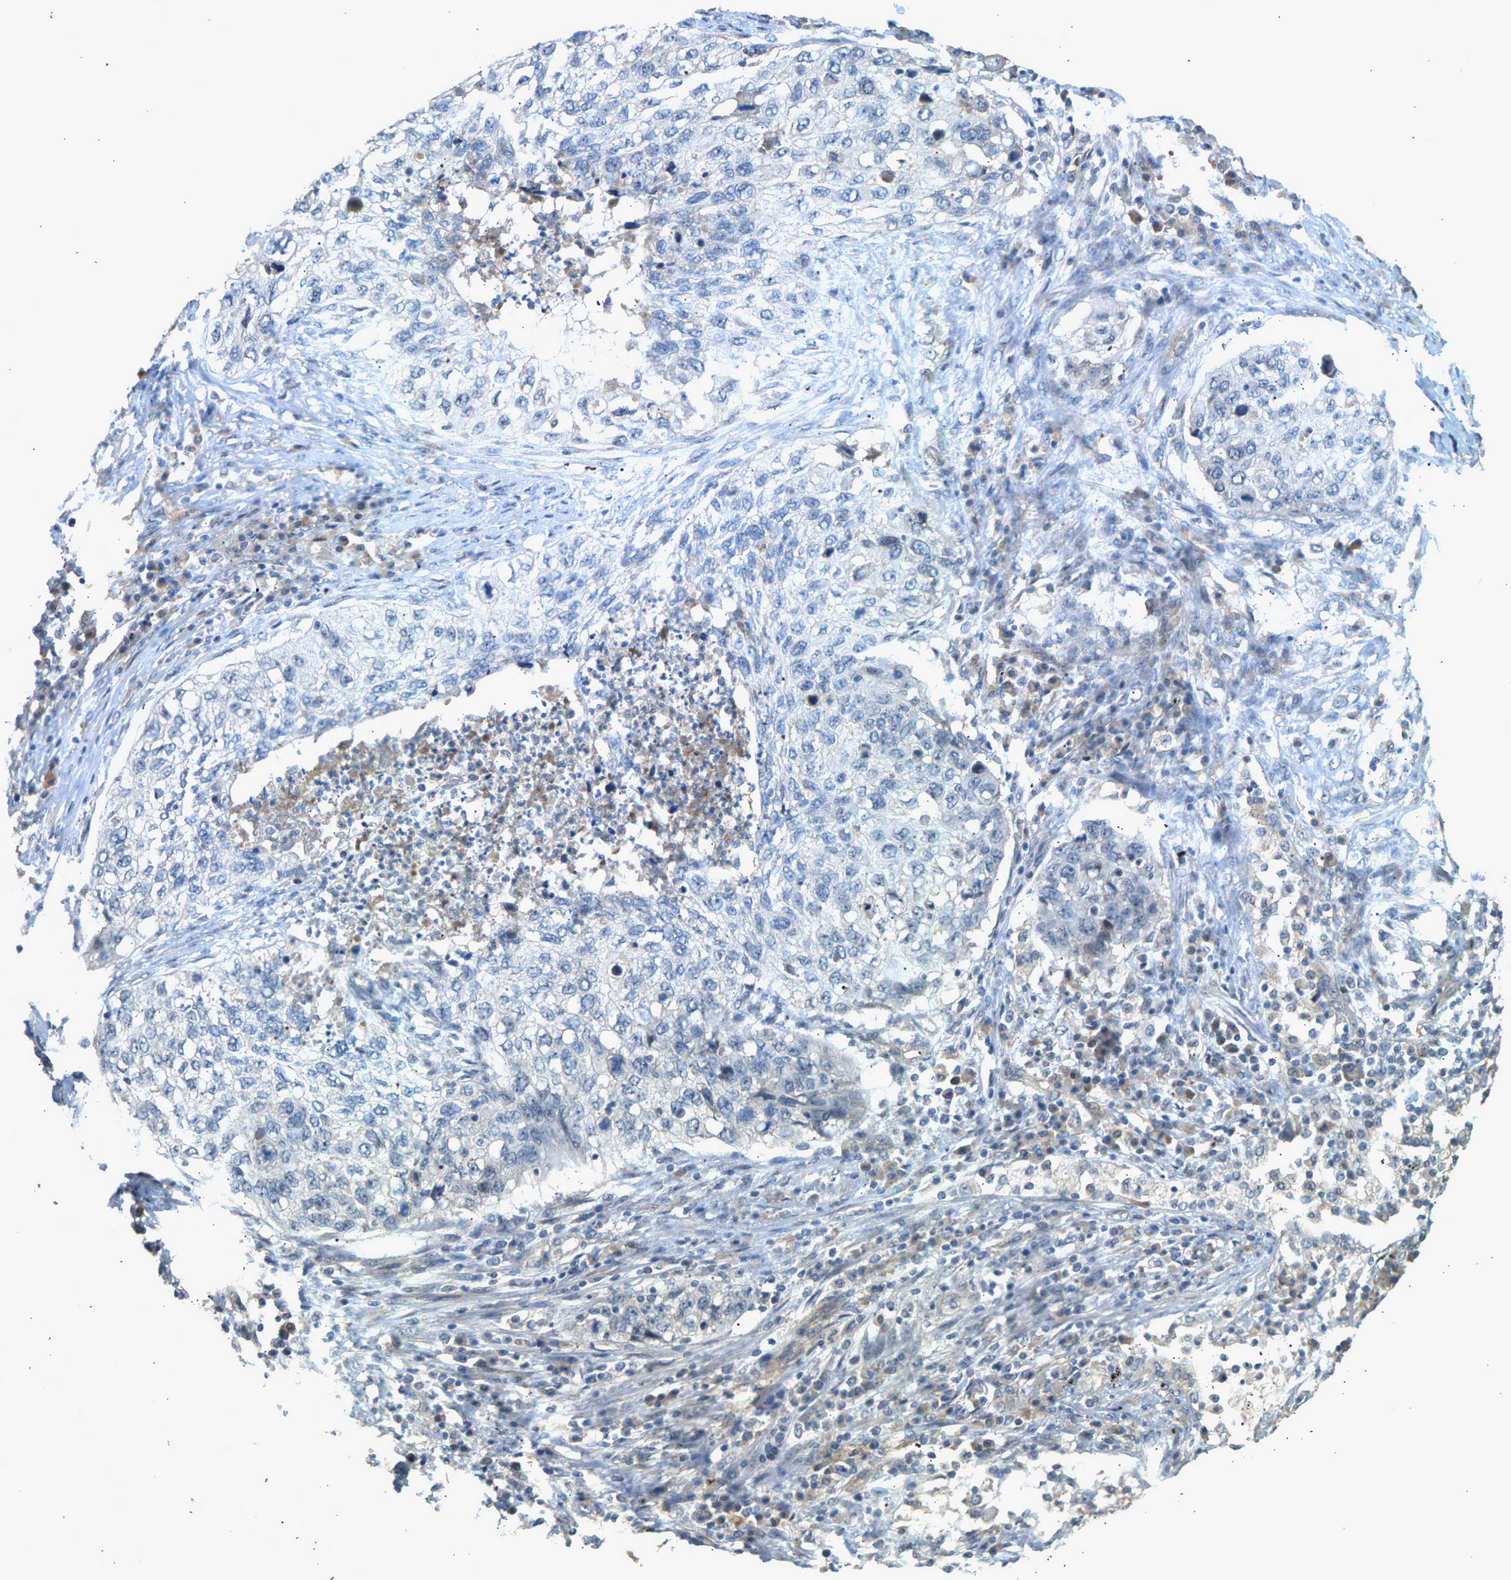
{"staining": {"intensity": "negative", "quantity": "none", "location": "none"}, "tissue": "lung cancer", "cell_type": "Tumor cells", "image_type": "cancer", "snomed": [{"axis": "morphology", "description": "Squamous cell carcinoma, NOS"}, {"axis": "topography", "description": "Lung"}], "caption": "Immunohistochemistry image of human squamous cell carcinoma (lung) stained for a protein (brown), which shows no positivity in tumor cells.", "gene": "RGL1", "patient": {"sex": "female", "age": 63}}